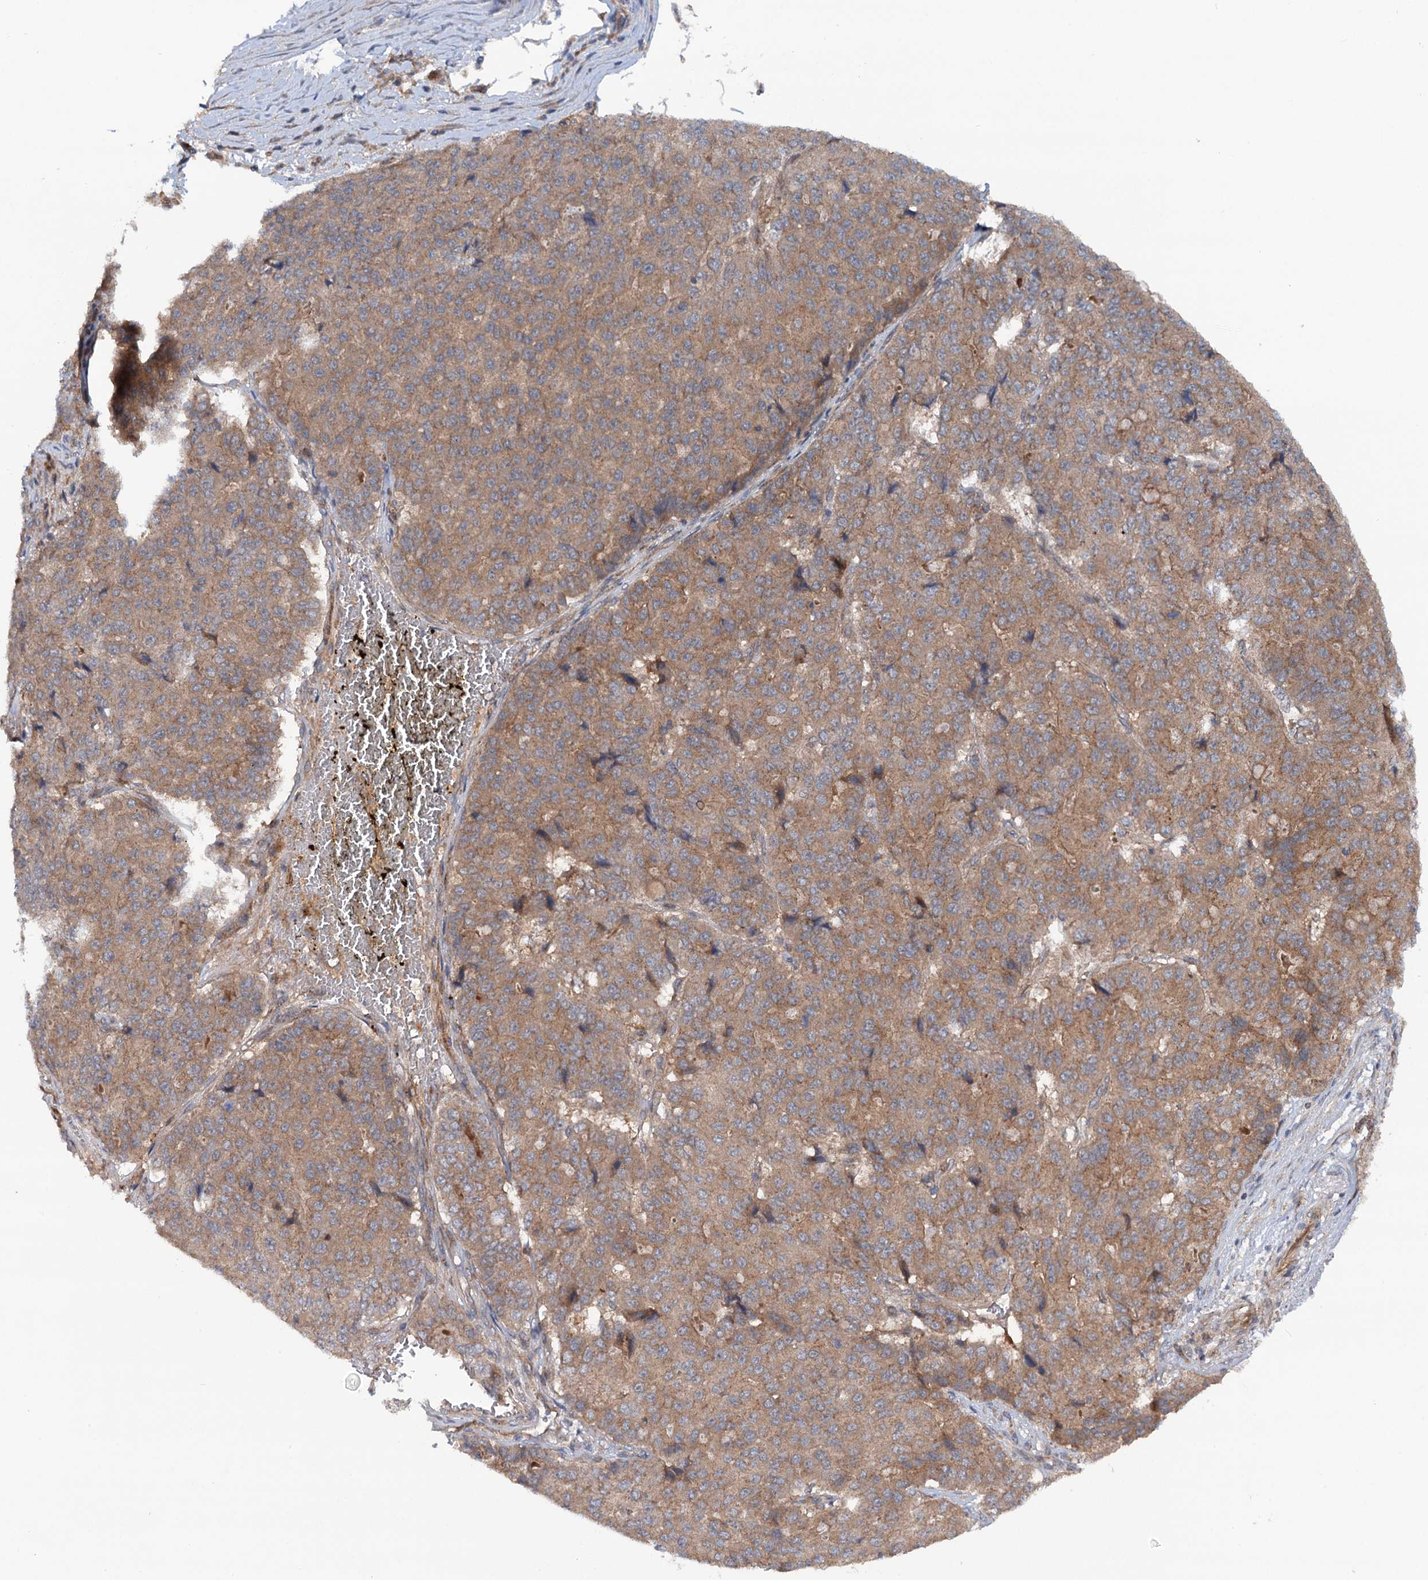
{"staining": {"intensity": "moderate", "quantity": ">75%", "location": "cytoplasmic/membranous"}, "tissue": "pancreatic cancer", "cell_type": "Tumor cells", "image_type": "cancer", "snomed": [{"axis": "morphology", "description": "Adenocarcinoma, NOS"}, {"axis": "topography", "description": "Pancreas"}], "caption": "Immunohistochemical staining of human pancreatic adenocarcinoma reveals medium levels of moderate cytoplasmic/membranous expression in about >75% of tumor cells.", "gene": "ADGRG4", "patient": {"sex": "male", "age": 50}}